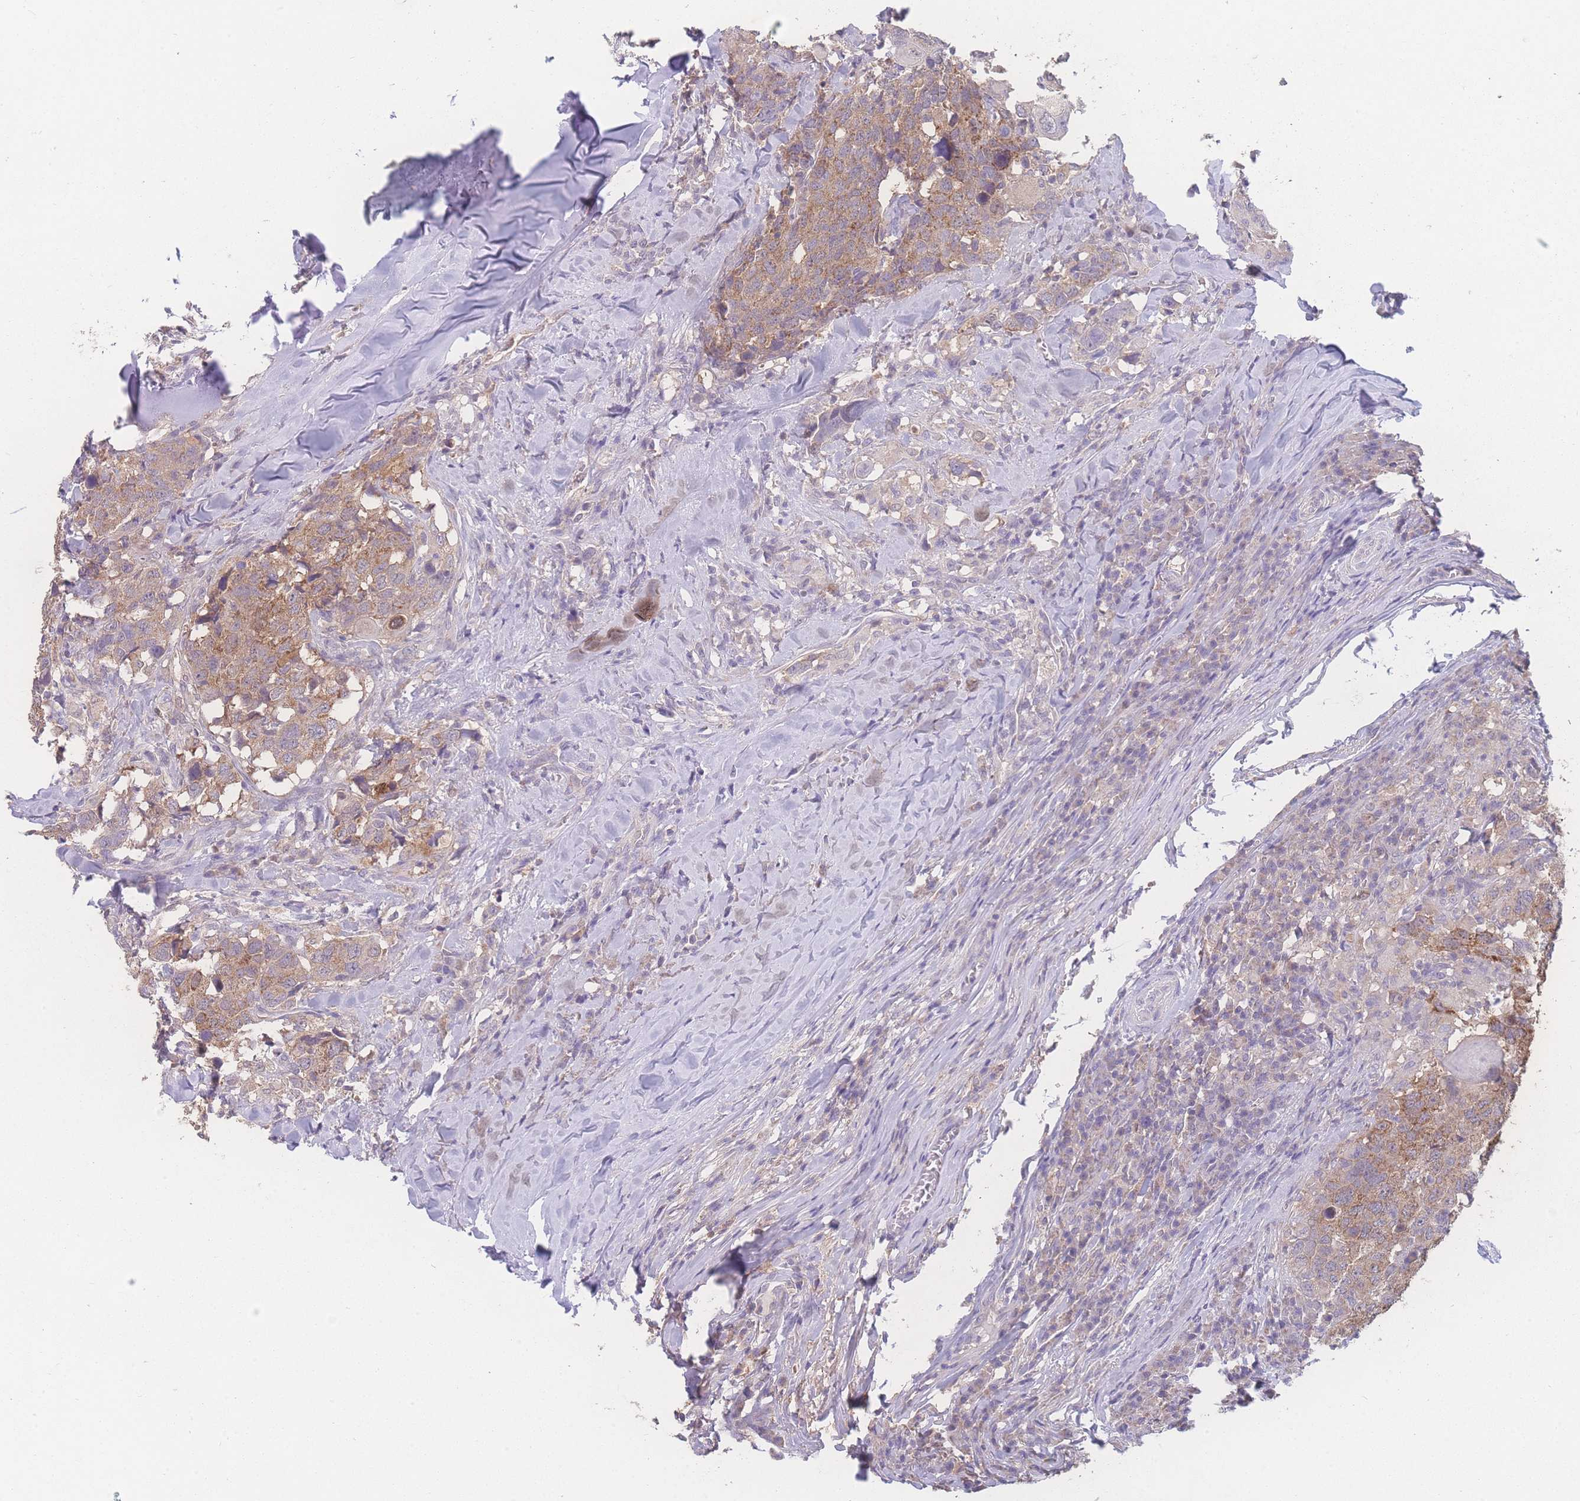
{"staining": {"intensity": "moderate", "quantity": ">75%", "location": "cytoplasmic/membranous"}, "tissue": "head and neck cancer", "cell_type": "Tumor cells", "image_type": "cancer", "snomed": [{"axis": "morphology", "description": "Normal tissue, NOS"}, {"axis": "morphology", "description": "Squamous cell carcinoma, NOS"}, {"axis": "topography", "description": "Skeletal muscle"}, {"axis": "topography", "description": "Vascular tissue"}, {"axis": "topography", "description": "Peripheral nerve tissue"}, {"axis": "topography", "description": "Head-Neck"}], "caption": "A brown stain labels moderate cytoplasmic/membranous expression of a protein in human head and neck squamous cell carcinoma tumor cells. The protein is stained brown, and the nuclei are stained in blue (DAB (3,3'-diaminobenzidine) IHC with brightfield microscopy, high magnification).", "gene": "GIPR", "patient": {"sex": "male", "age": 66}}